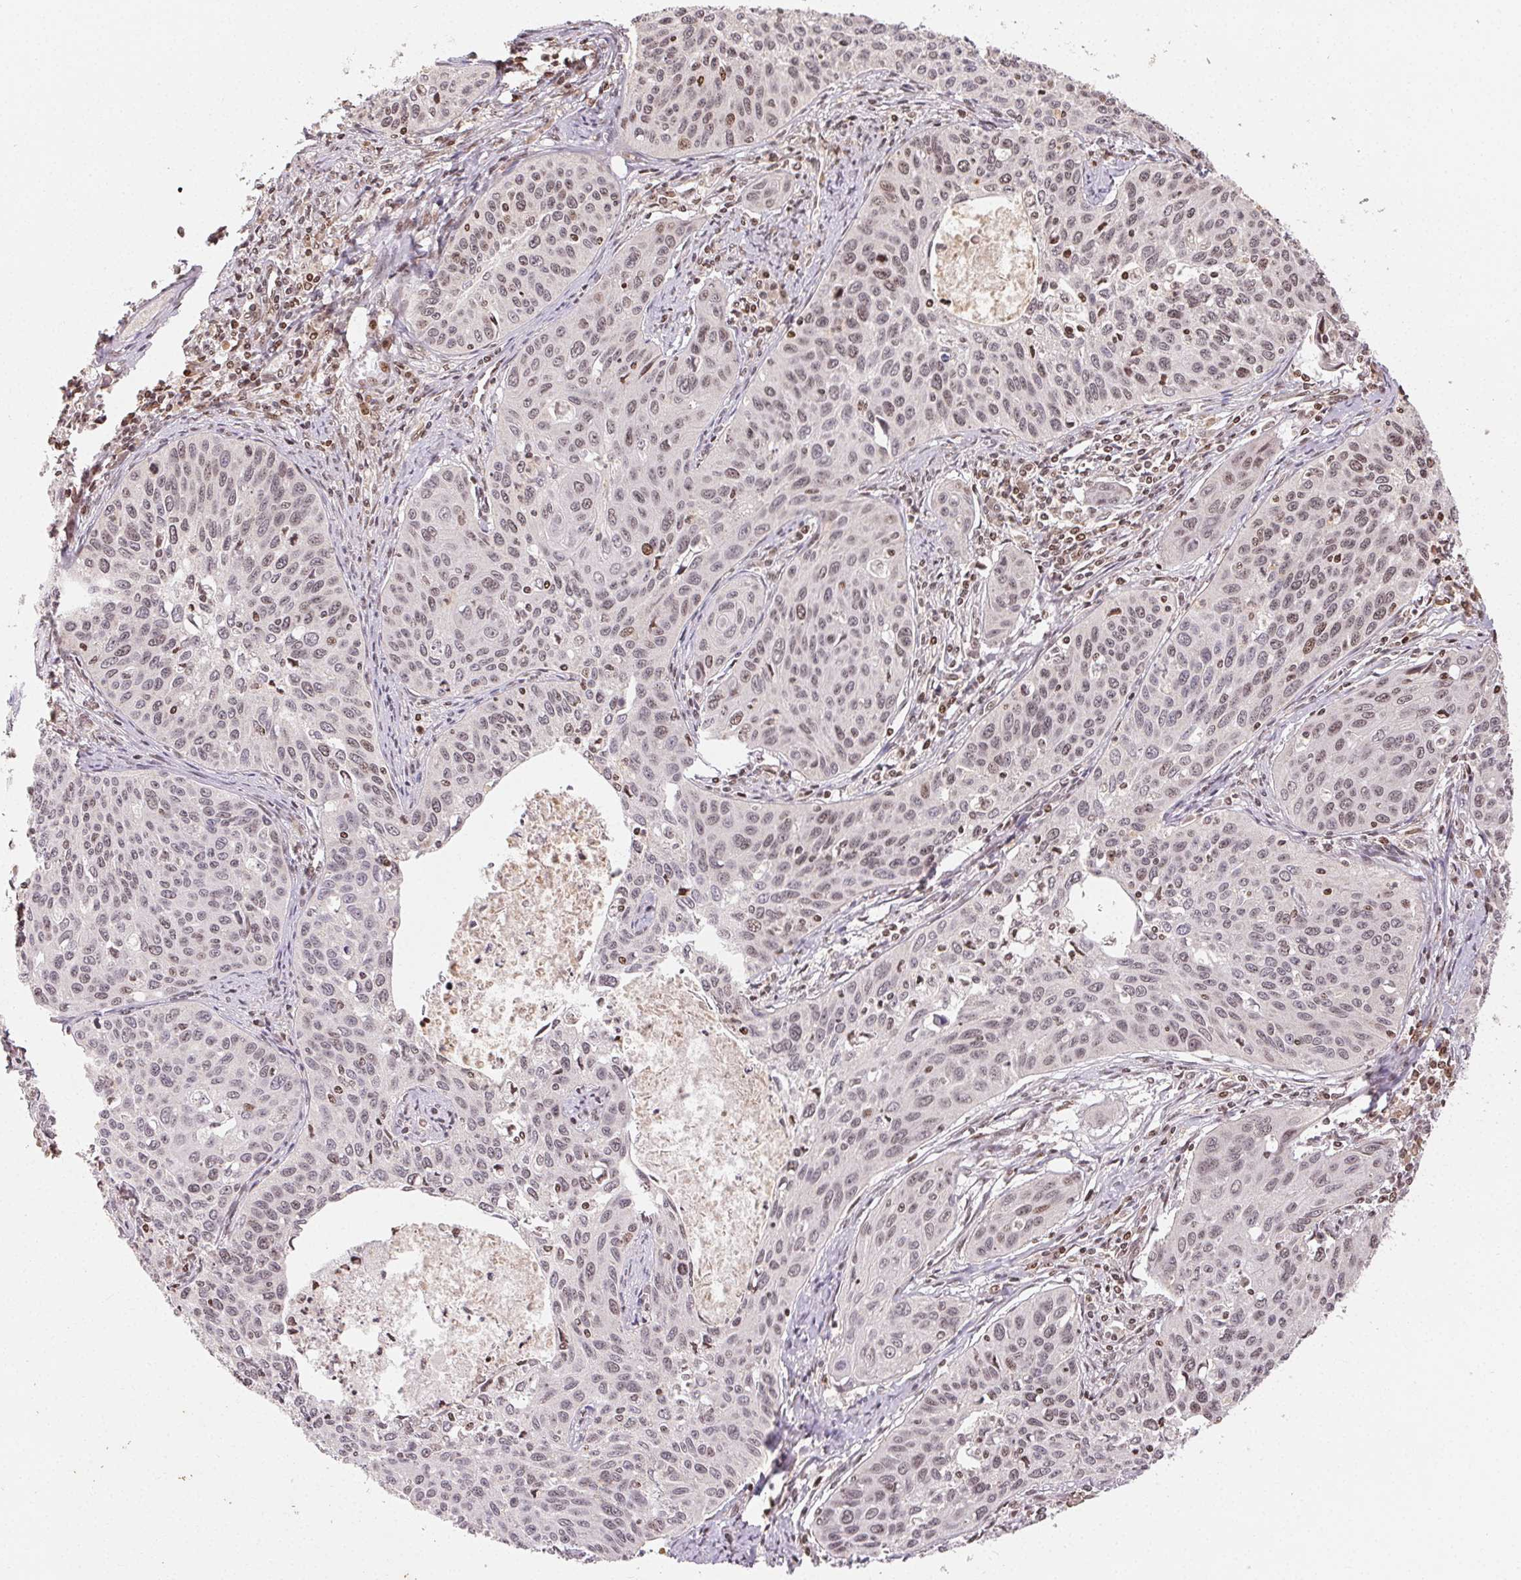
{"staining": {"intensity": "weak", "quantity": "<25%", "location": "nuclear"}, "tissue": "cervical cancer", "cell_type": "Tumor cells", "image_type": "cancer", "snomed": [{"axis": "morphology", "description": "Squamous cell carcinoma, NOS"}, {"axis": "topography", "description": "Cervix"}], "caption": "Histopathology image shows no protein expression in tumor cells of cervical cancer (squamous cell carcinoma) tissue.", "gene": "MAPKAPK2", "patient": {"sex": "female", "age": 31}}